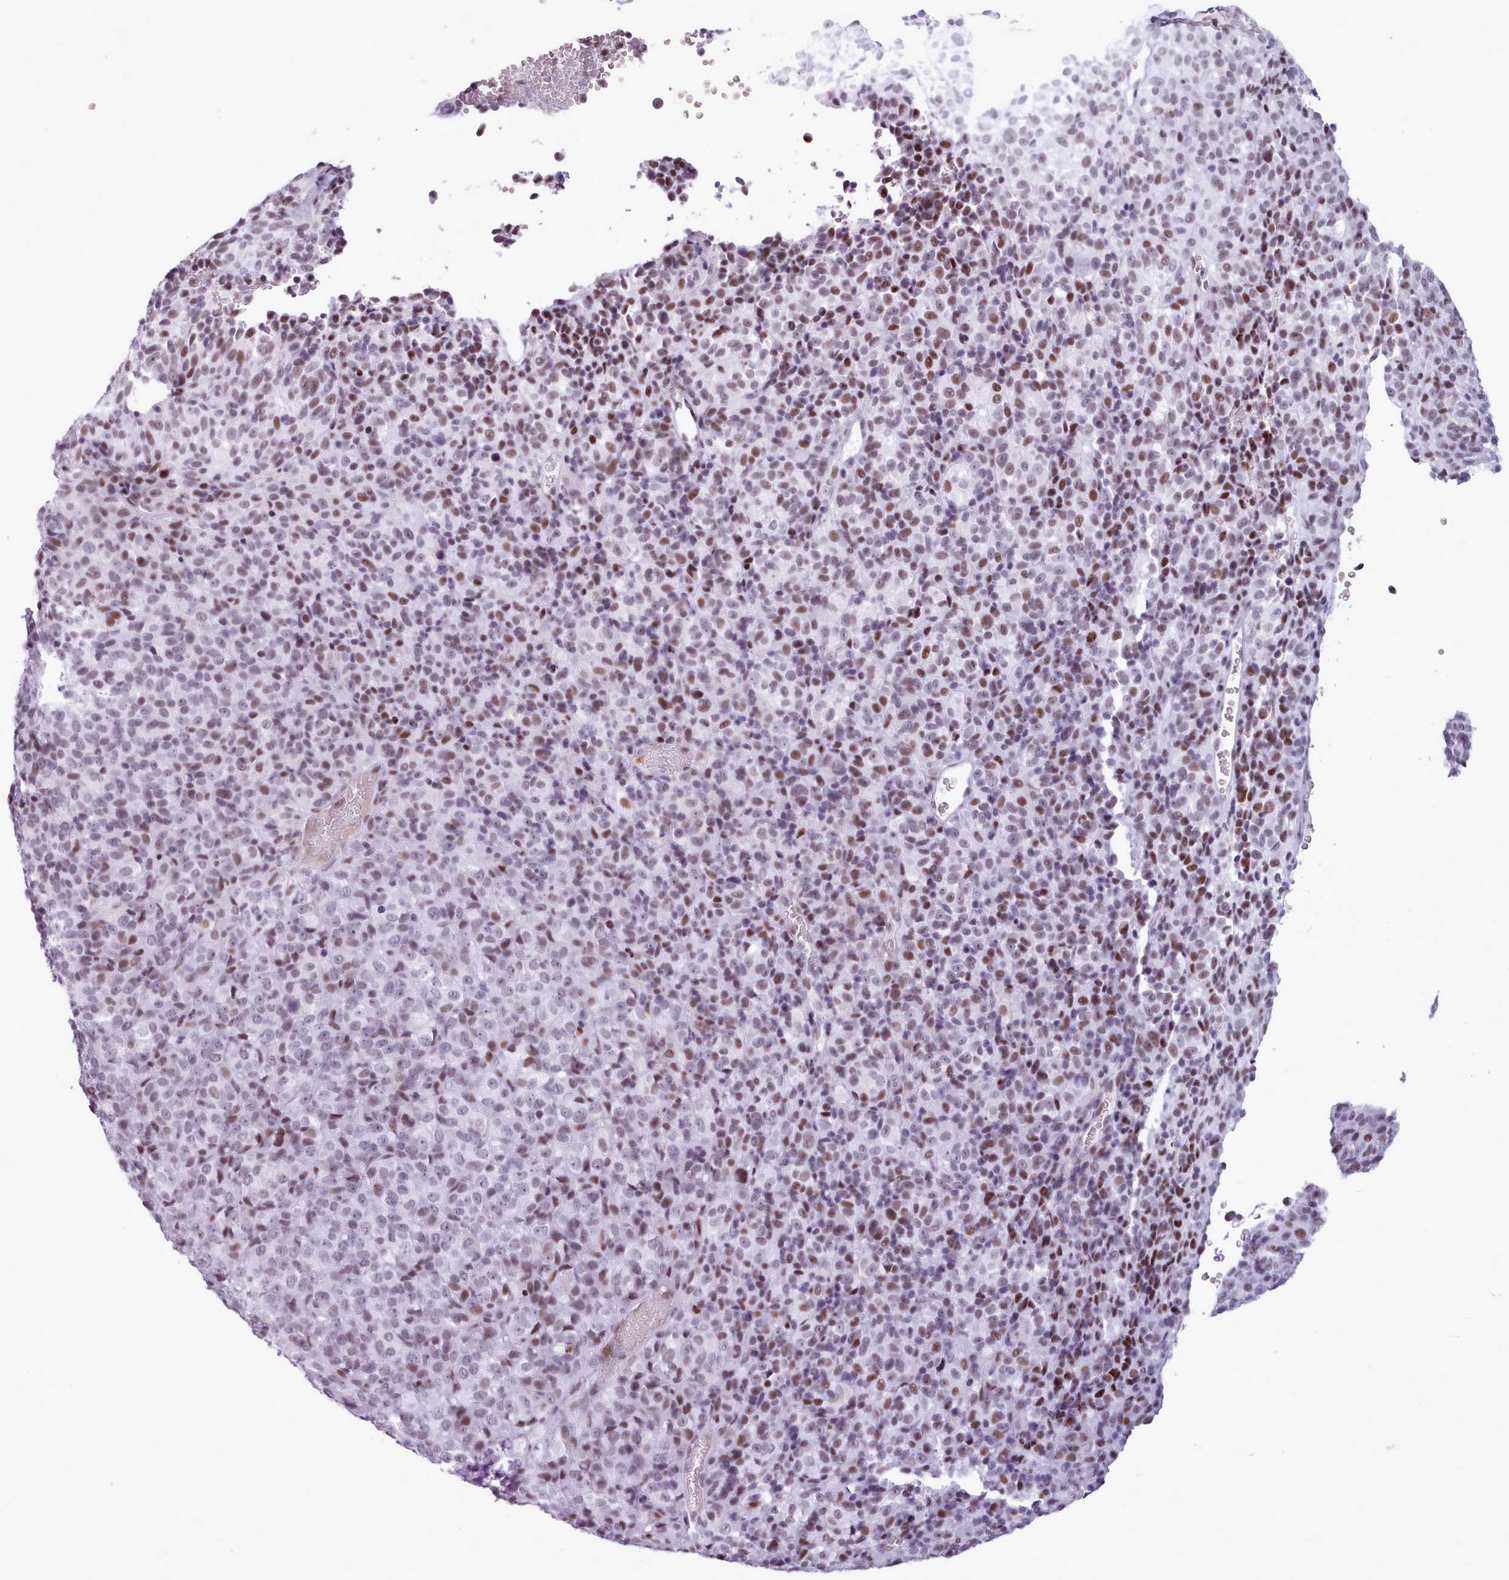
{"staining": {"intensity": "moderate", "quantity": "25%-75%", "location": "nuclear"}, "tissue": "melanoma", "cell_type": "Tumor cells", "image_type": "cancer", "snomed": [{"axis": "morphology", "description": "Malignant melanoma, Metastatic site"}, {"axis": "topography", "description": "Brain"}], "caption": "IHC histopathology image of human malignant melanoma (metastatic site) stained for a protein (brown), which exhibits medium levels of moderate nuclear positivity in about 25%-75% of tumor cells.", "gene": "SRSF4", "patient": {"sex": "female", "age": 56}}